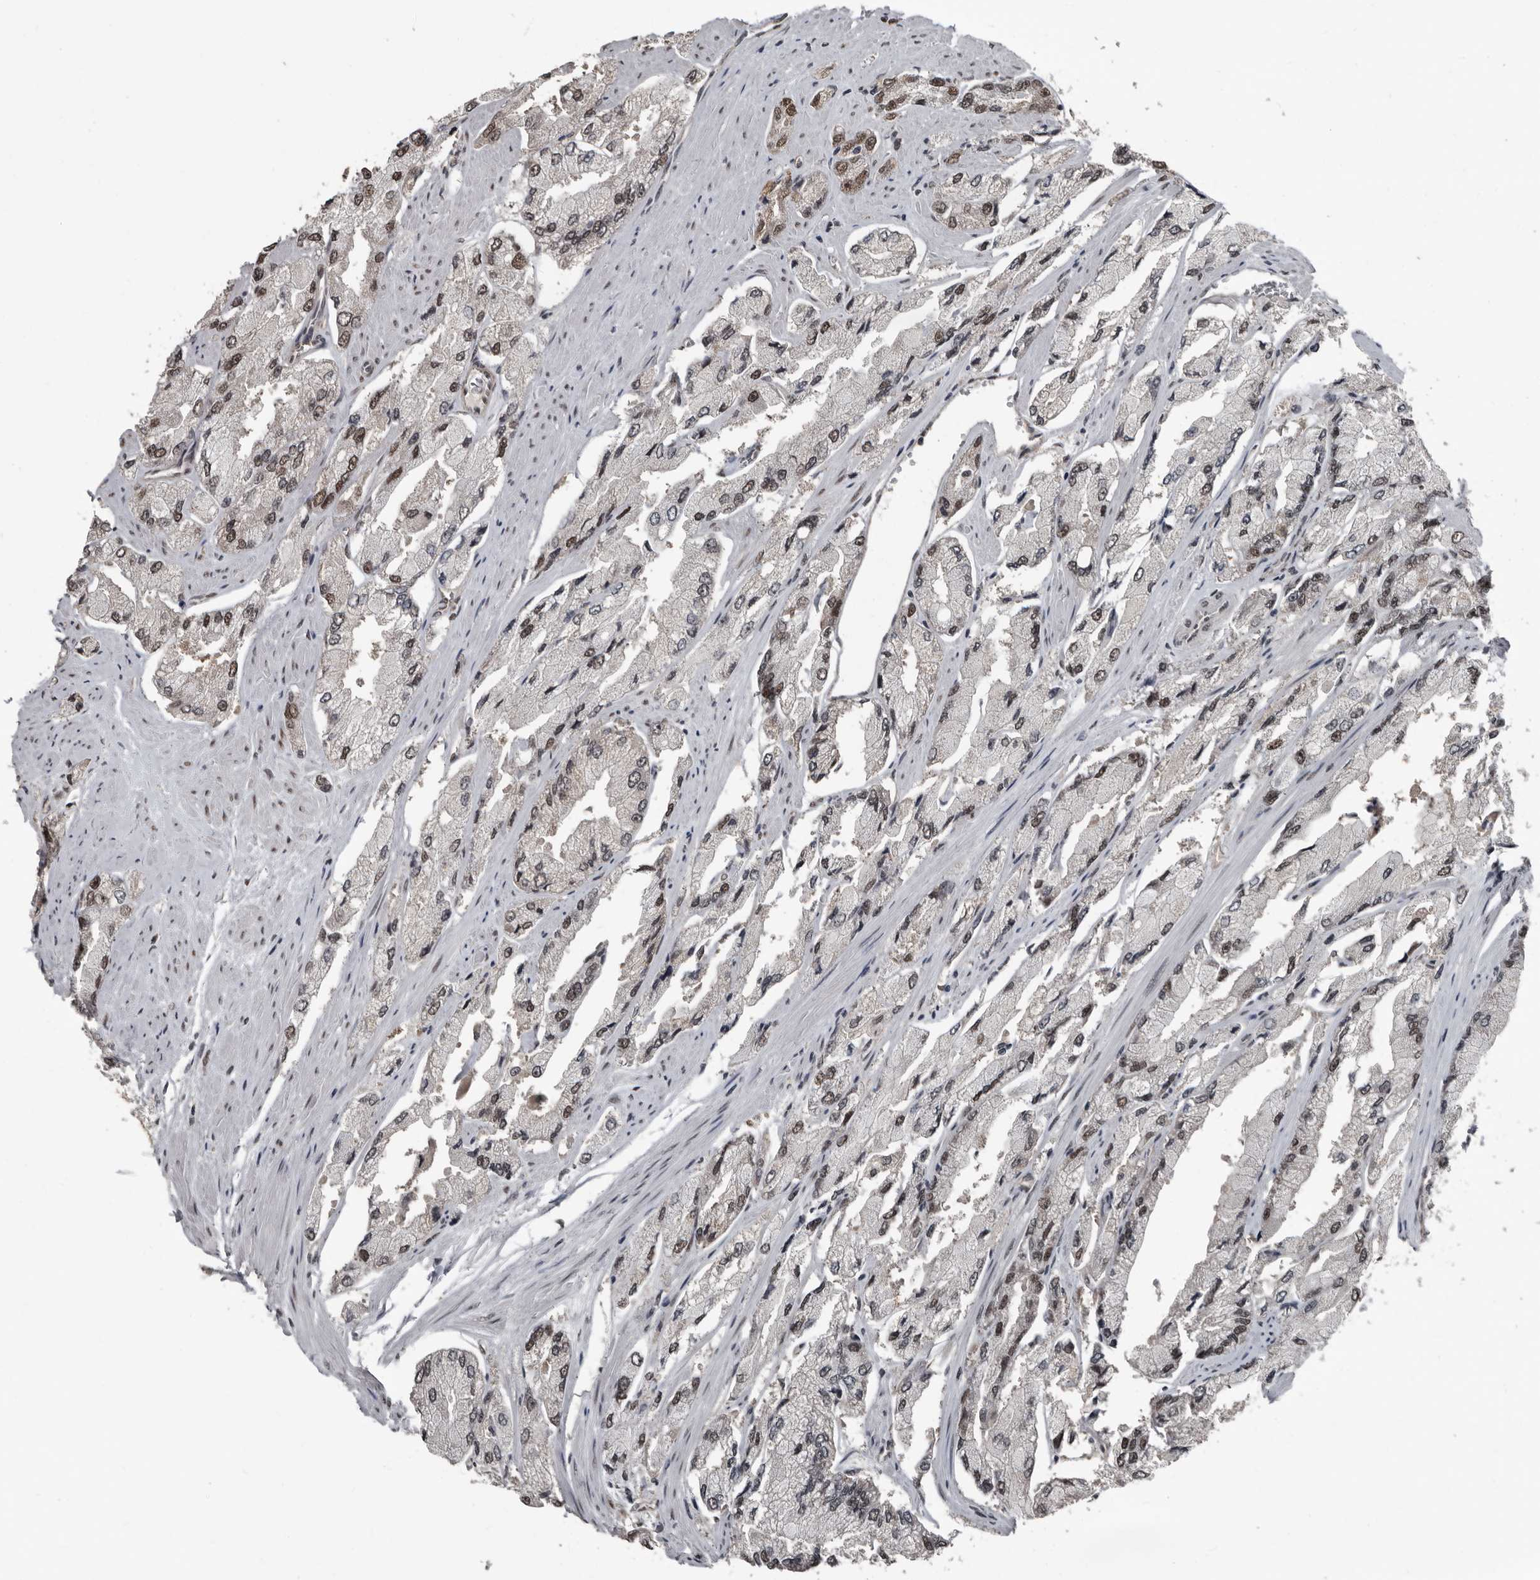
{"staining": {"intensity": "moderate", "quantity": ">75%", "location": "nuclear"}, "tissue": "prostate cancer", "cell_type": "Tumor cells", "image_type": "cancer", "snomed": [{"axis": "morphology", "description": "Adenocarcinoma, High grade"}, {"axis": "topography", "description": "Prostate"}], "caption": "Prostate cancer stained for a protein (brown) displays moderate nuclear positive positivity in approximately >75% of tumor cells.", "gene": "CHD1L", "patient": {"sex": "male", "age": 58}}